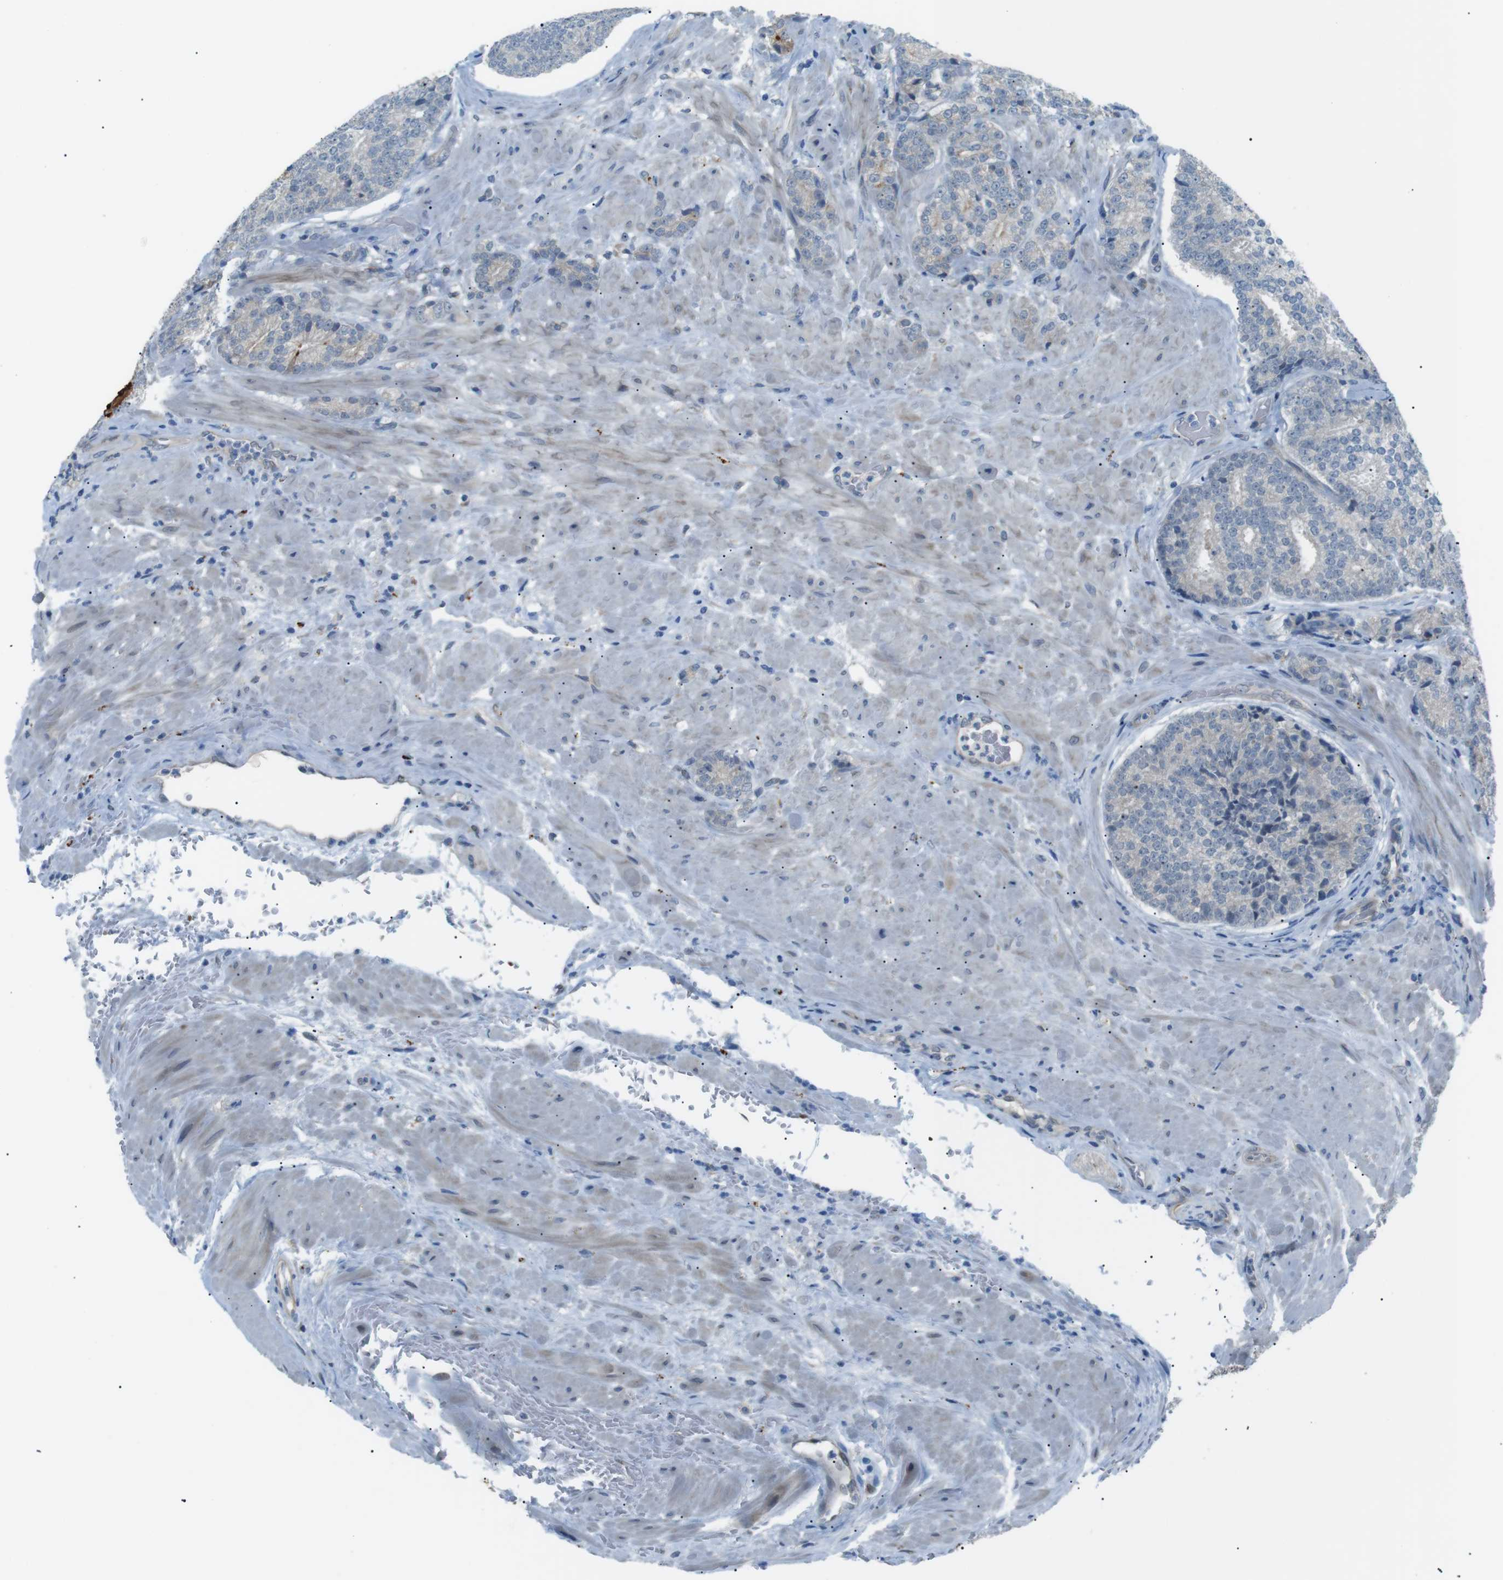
{"staining": {"intensity": "negative", "quantity": "none", "location": "none"}, "tissue": "prostate cancer", "cell_type": "Tumor cells", "image_type": "cancer", "snomed": [{"axis": "morphology", "description": "Adenocarcinoma, High grade"}, {"axis": "topography", "description": "Prostate"}], "caption": "This is a micrograph of IHC staining of prostate high-grade adenocarcinoma, which shows no staining in tumor cells.", "gene": "B4GALNT2", "patient": {"sex": "male", "age": 61}}